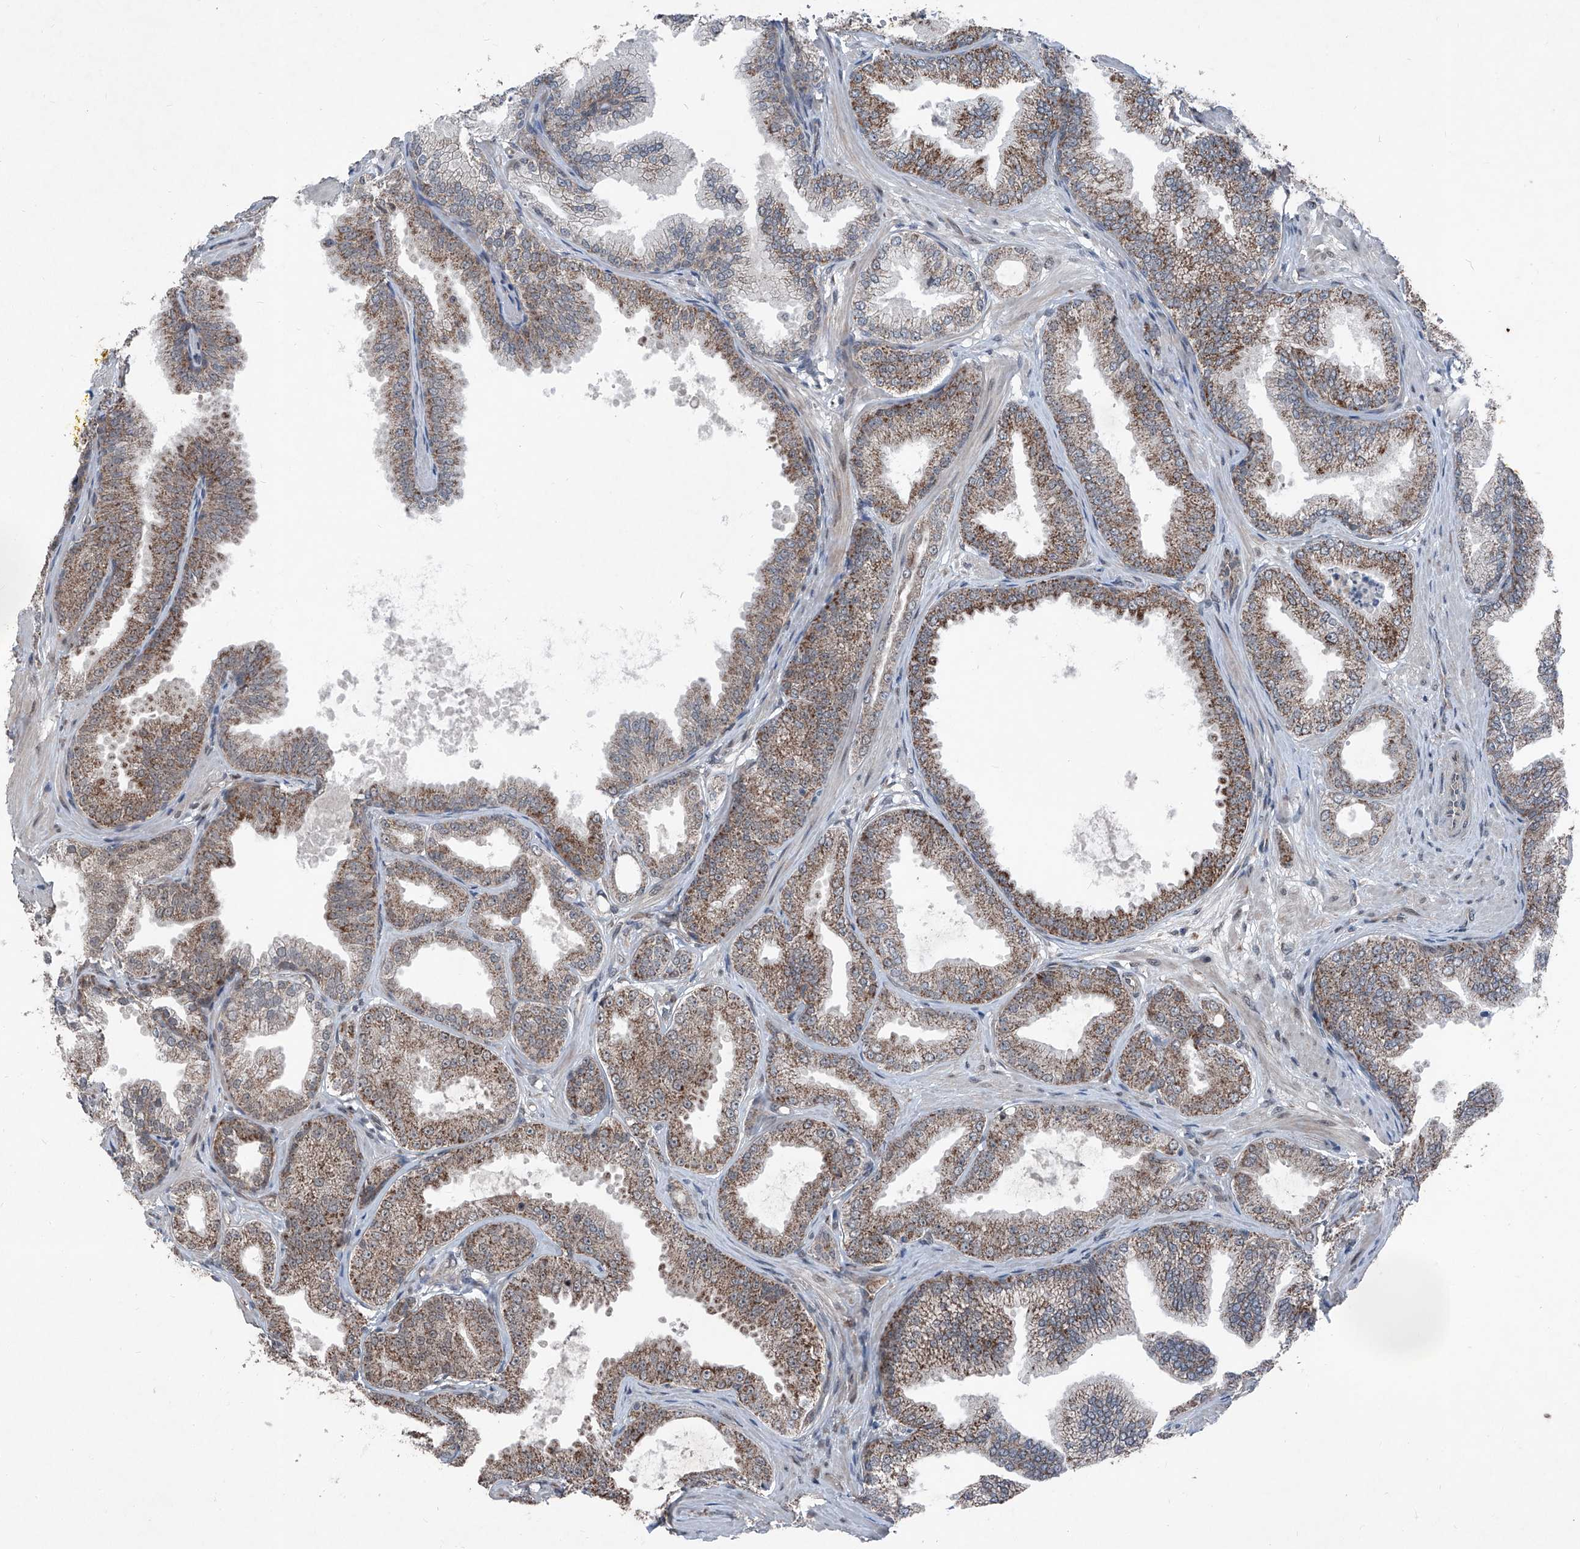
{"staining": {"intensity": "moderate", "quantity": ">75%", "location": "cytoplasmic/membranous"}, "tissue": "prostate cancer", "cell_type": "Tumor cells", "image_type": "cancer", "snomed": [{"axis": "morphology", "description": "Adenocarcinoma, Low grade"}, {"axis": "topography", "description": "Prostate"}], "caption": "Approximately >75% of tumor cells in prostate adenocarcinoma (low-grade) display moderate cytoplasmic/membranous protein positivity as visualized by brown immunohistochemical staining.", "gene": "COA7", "patient": {"sex": "male", "age": 63}}